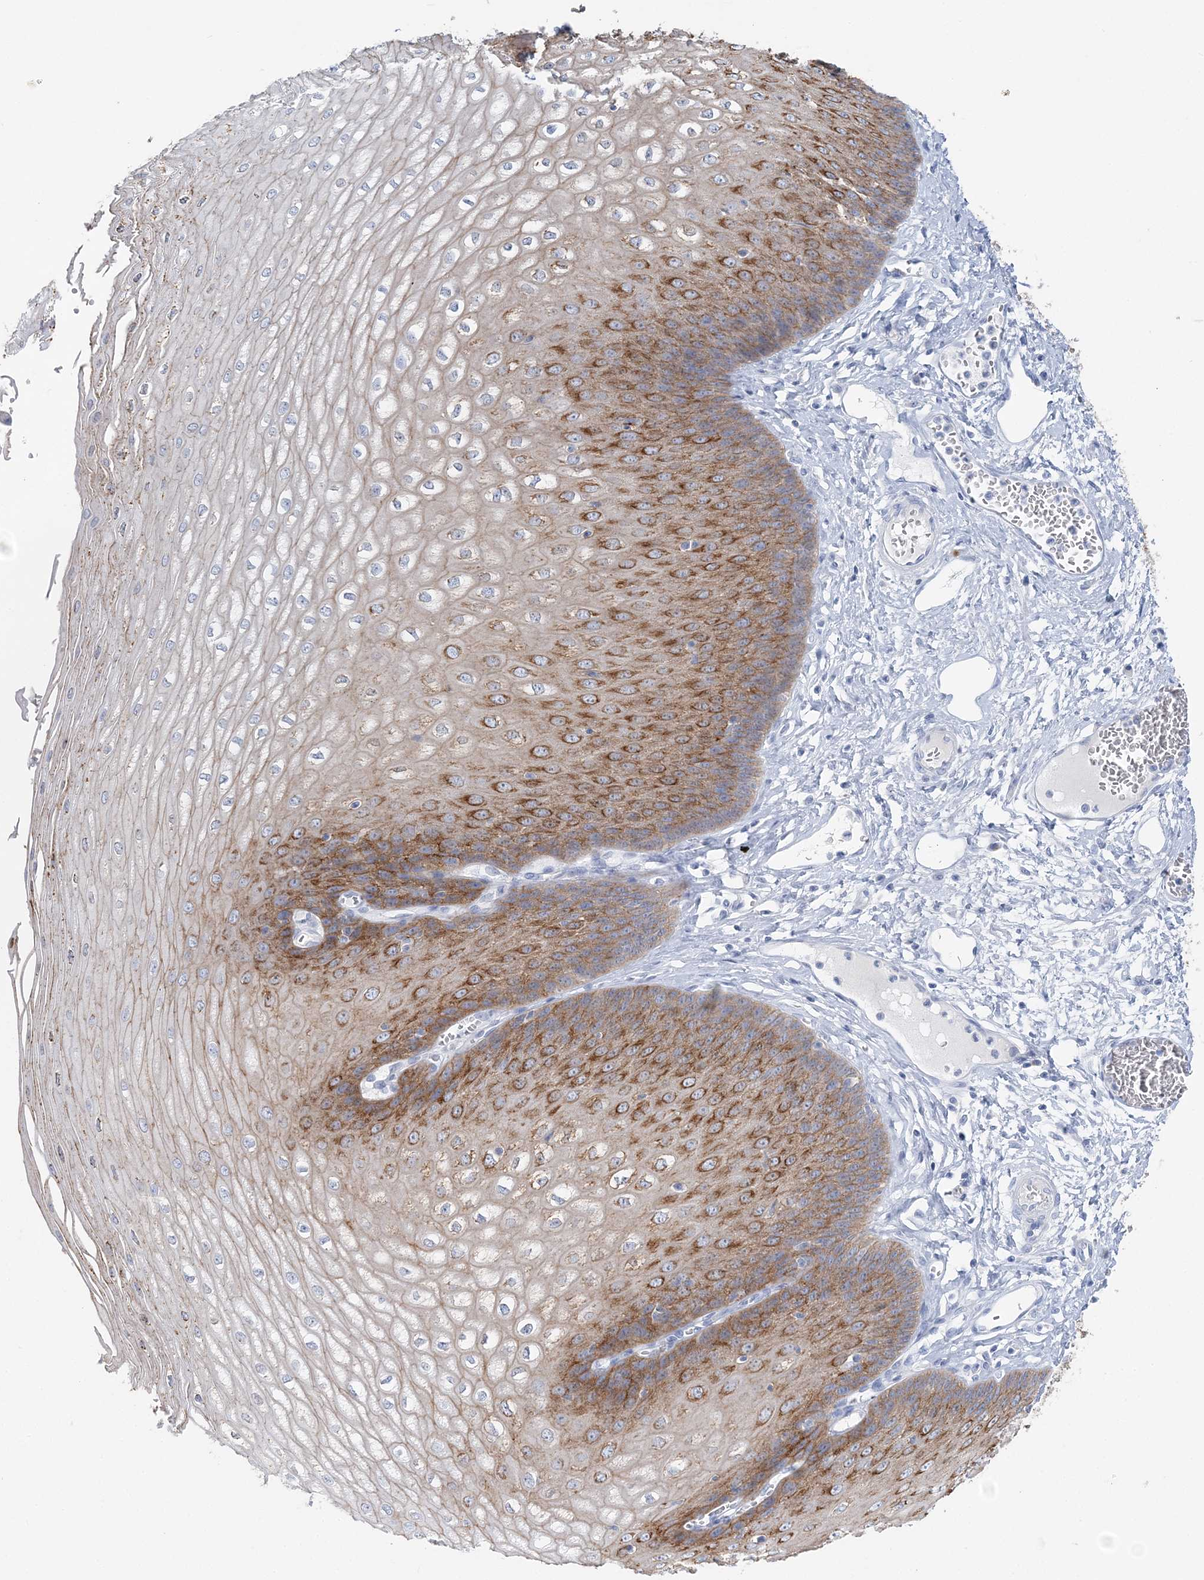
{"staining": {"intensity": "moderate", "quantity": ">75%", "location": "cytoplasmic/membranous"}, "tissue": "esophagus", "cell_type": "Squamous epithelial cells", "image_type": "normal", "snomed": [{"axis": "morphology", "description": "Normal tissue, NOS"}, {"axis": "topography", "description": "Esophagus"}], "caption": "Brown immunohistochemical staining in benign esophagus shows moderate cytoplasmic/membranous staining in about >75% of squamous epithelial cells.", "gene": "SLC5A6", "patient": {"sex": "male", "age": 60}}